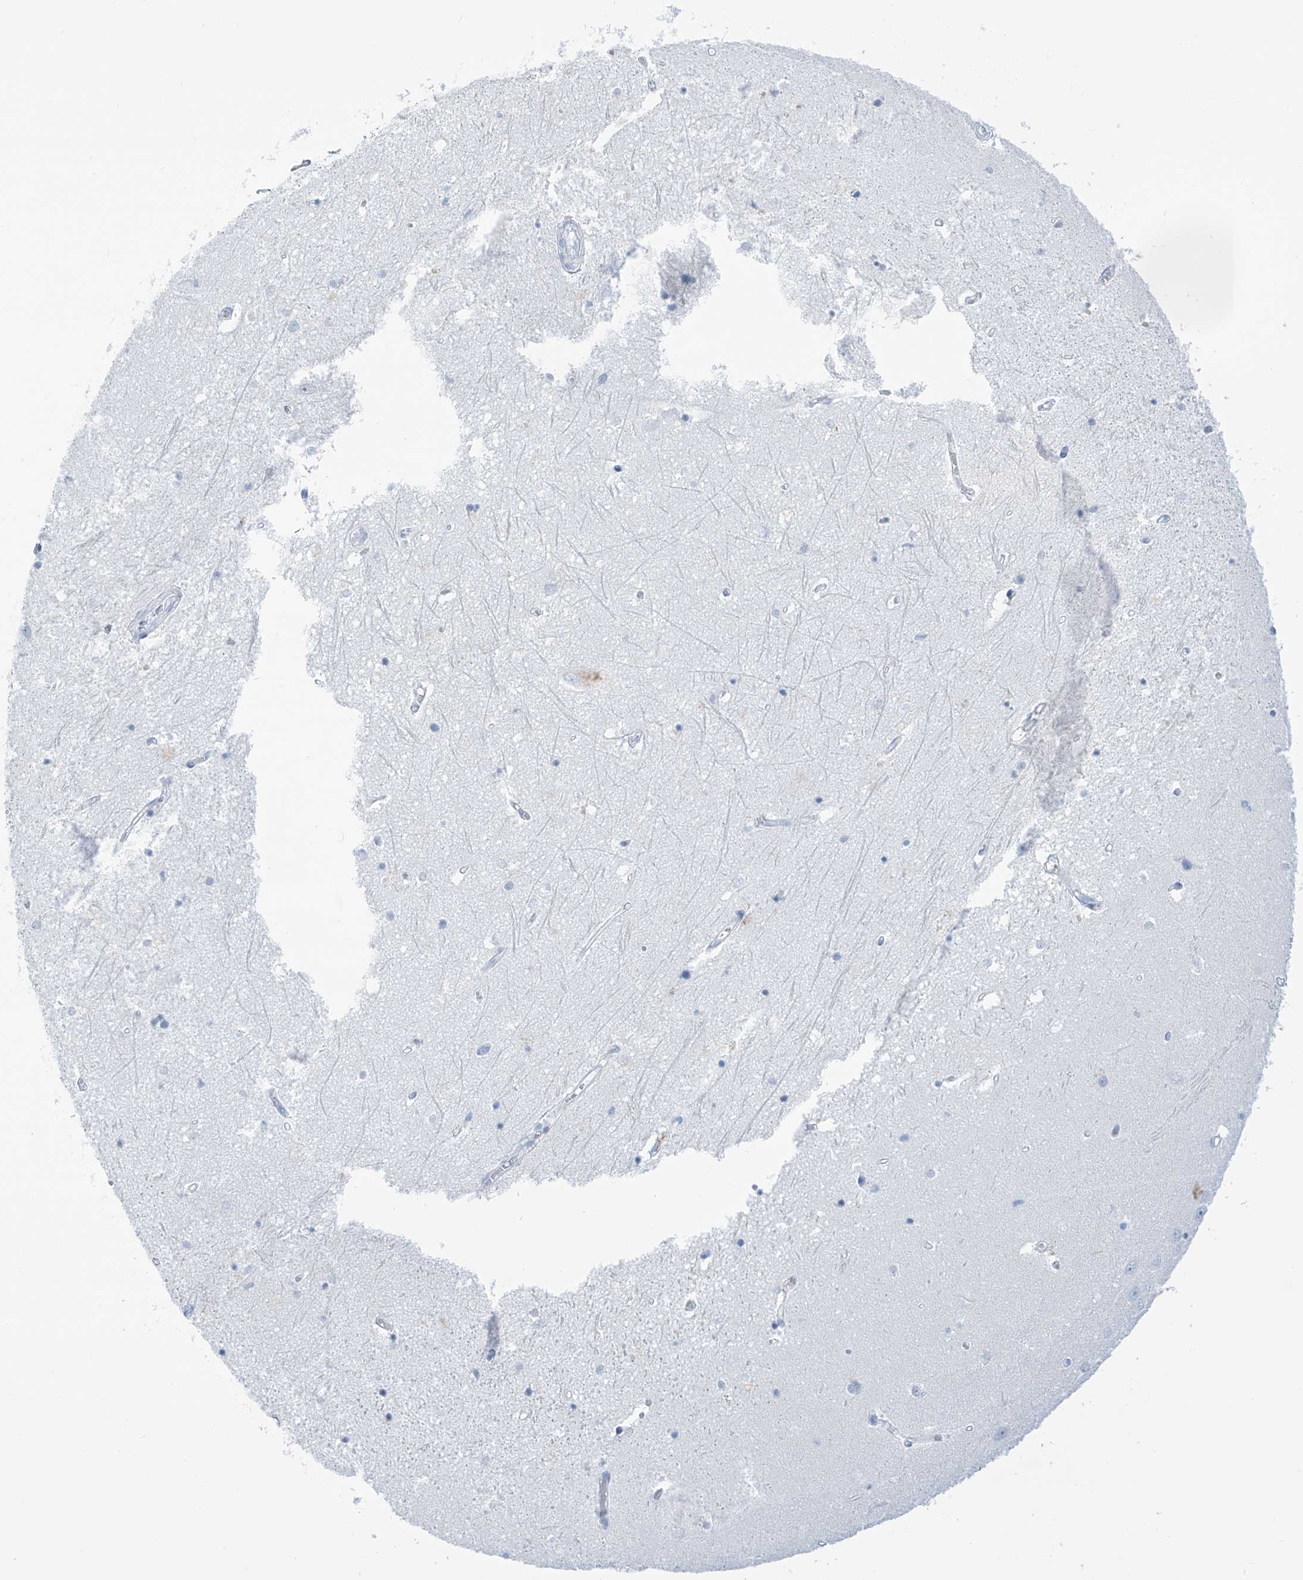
{"staining": {"intensity": "negative", "quantity": "none", "location": "none"}, "tissue": "hippocampus", "cell_type": "Glial cells", "image_type": "normal", "snomed": [{"axis": "morphology", "description": "Normal tissue, NOS"}, {"axis": "topography", "description": "Hippocampus"}], "caption": "An immunohistochemistry (IHC) photomicrograph of benign hippocampus is shown. There is no staining in glial cells of hippocampus.", "gene": "SGO2", "patient": {"sex": "female", "age": 64}}